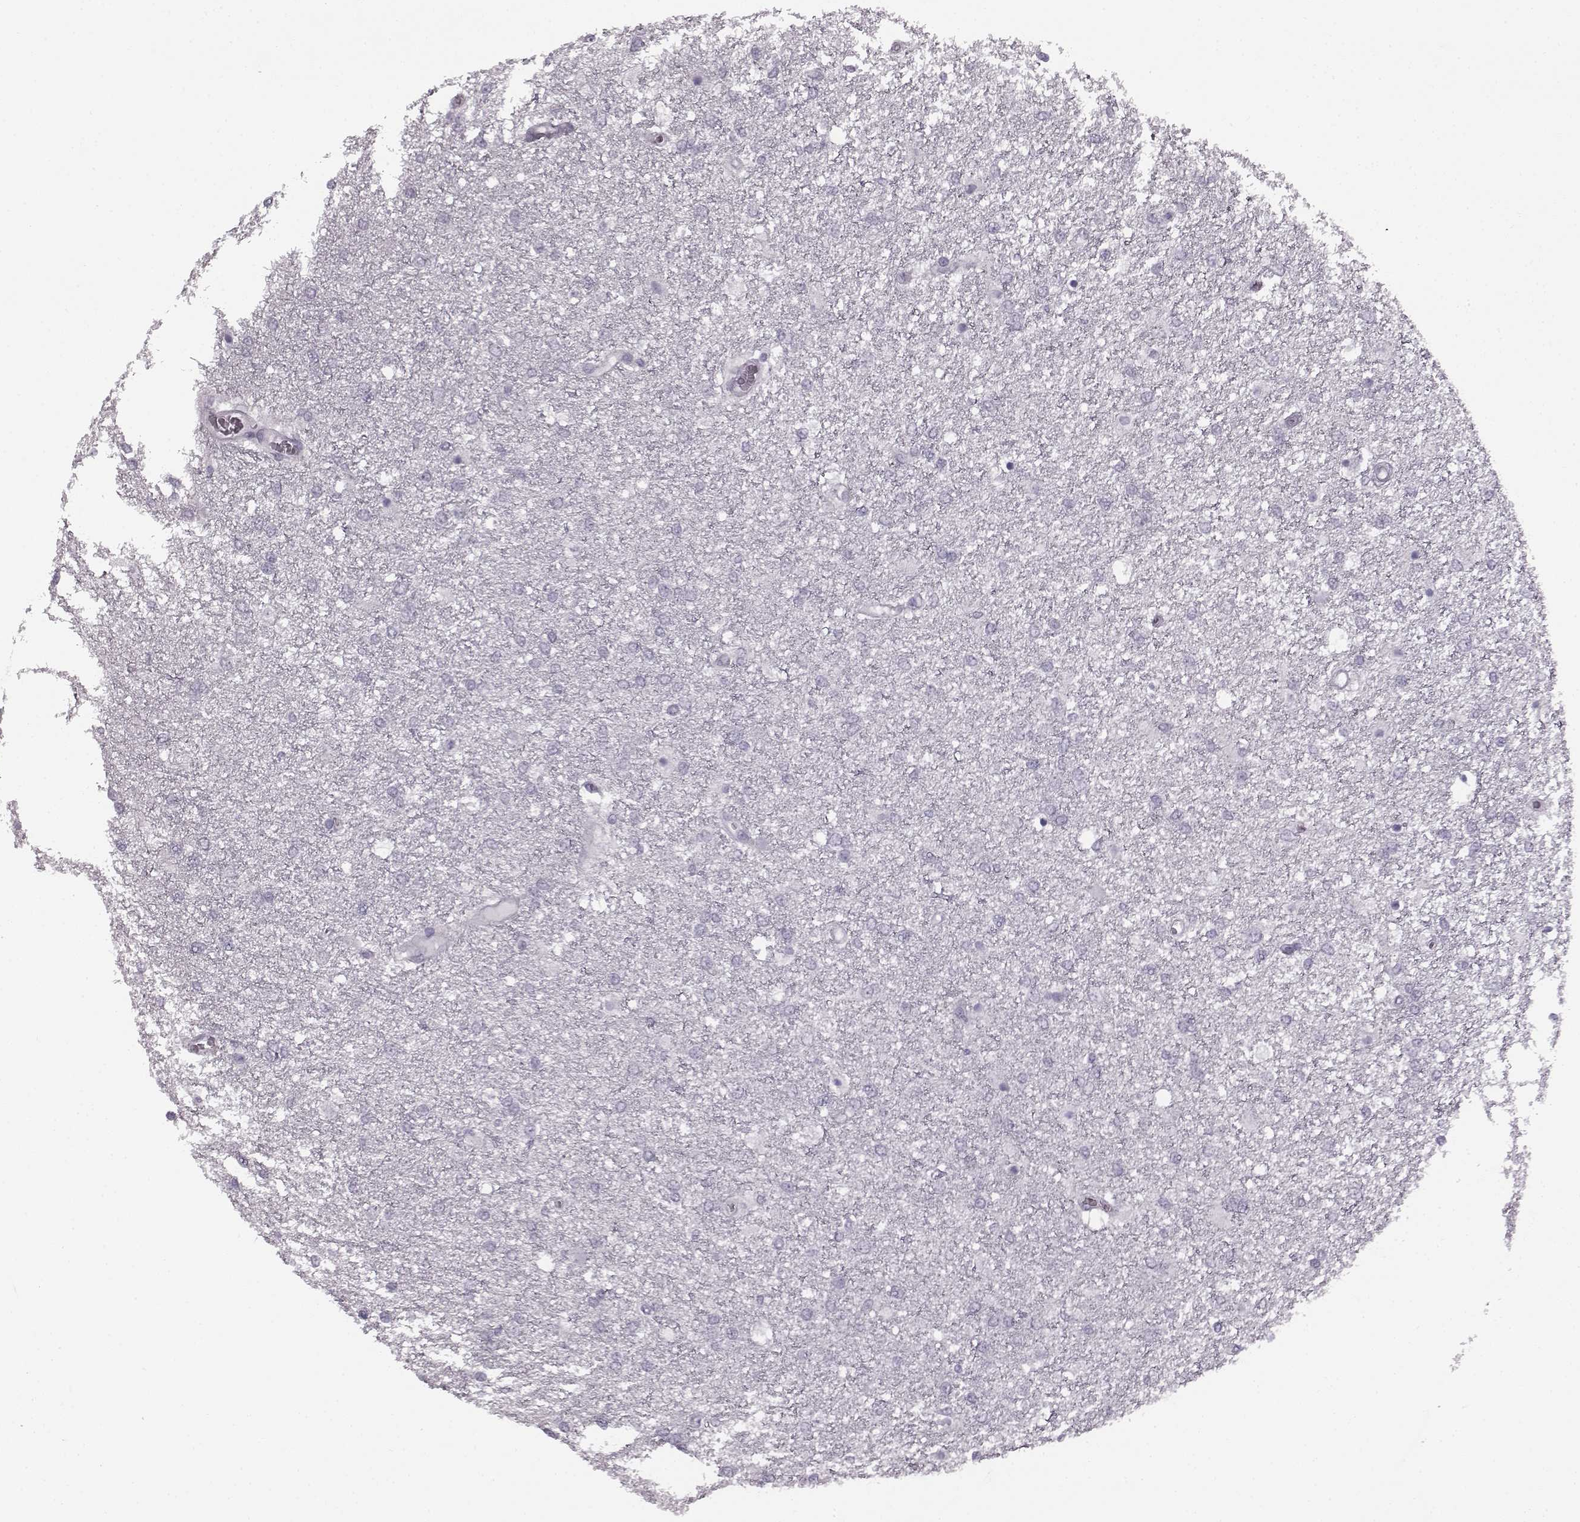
{"staining": {"intensity": "negative", "quantity": "none", "location": "none"}, "tissue": "glioma", "cell_type": "Tumor cells", "image_type": "cancer", "snomed": [{"axis": "morphology", "description": "Glioma, malignant, High grade"}, {"axis": "topography", "description": "Brain"}], "caption": "Immunohistochemistry of malignant glioma (high-grade) shows no staining in tumor cells.", "gene": "JSRP1", "patient": {"sex": "female", "age": 61}}